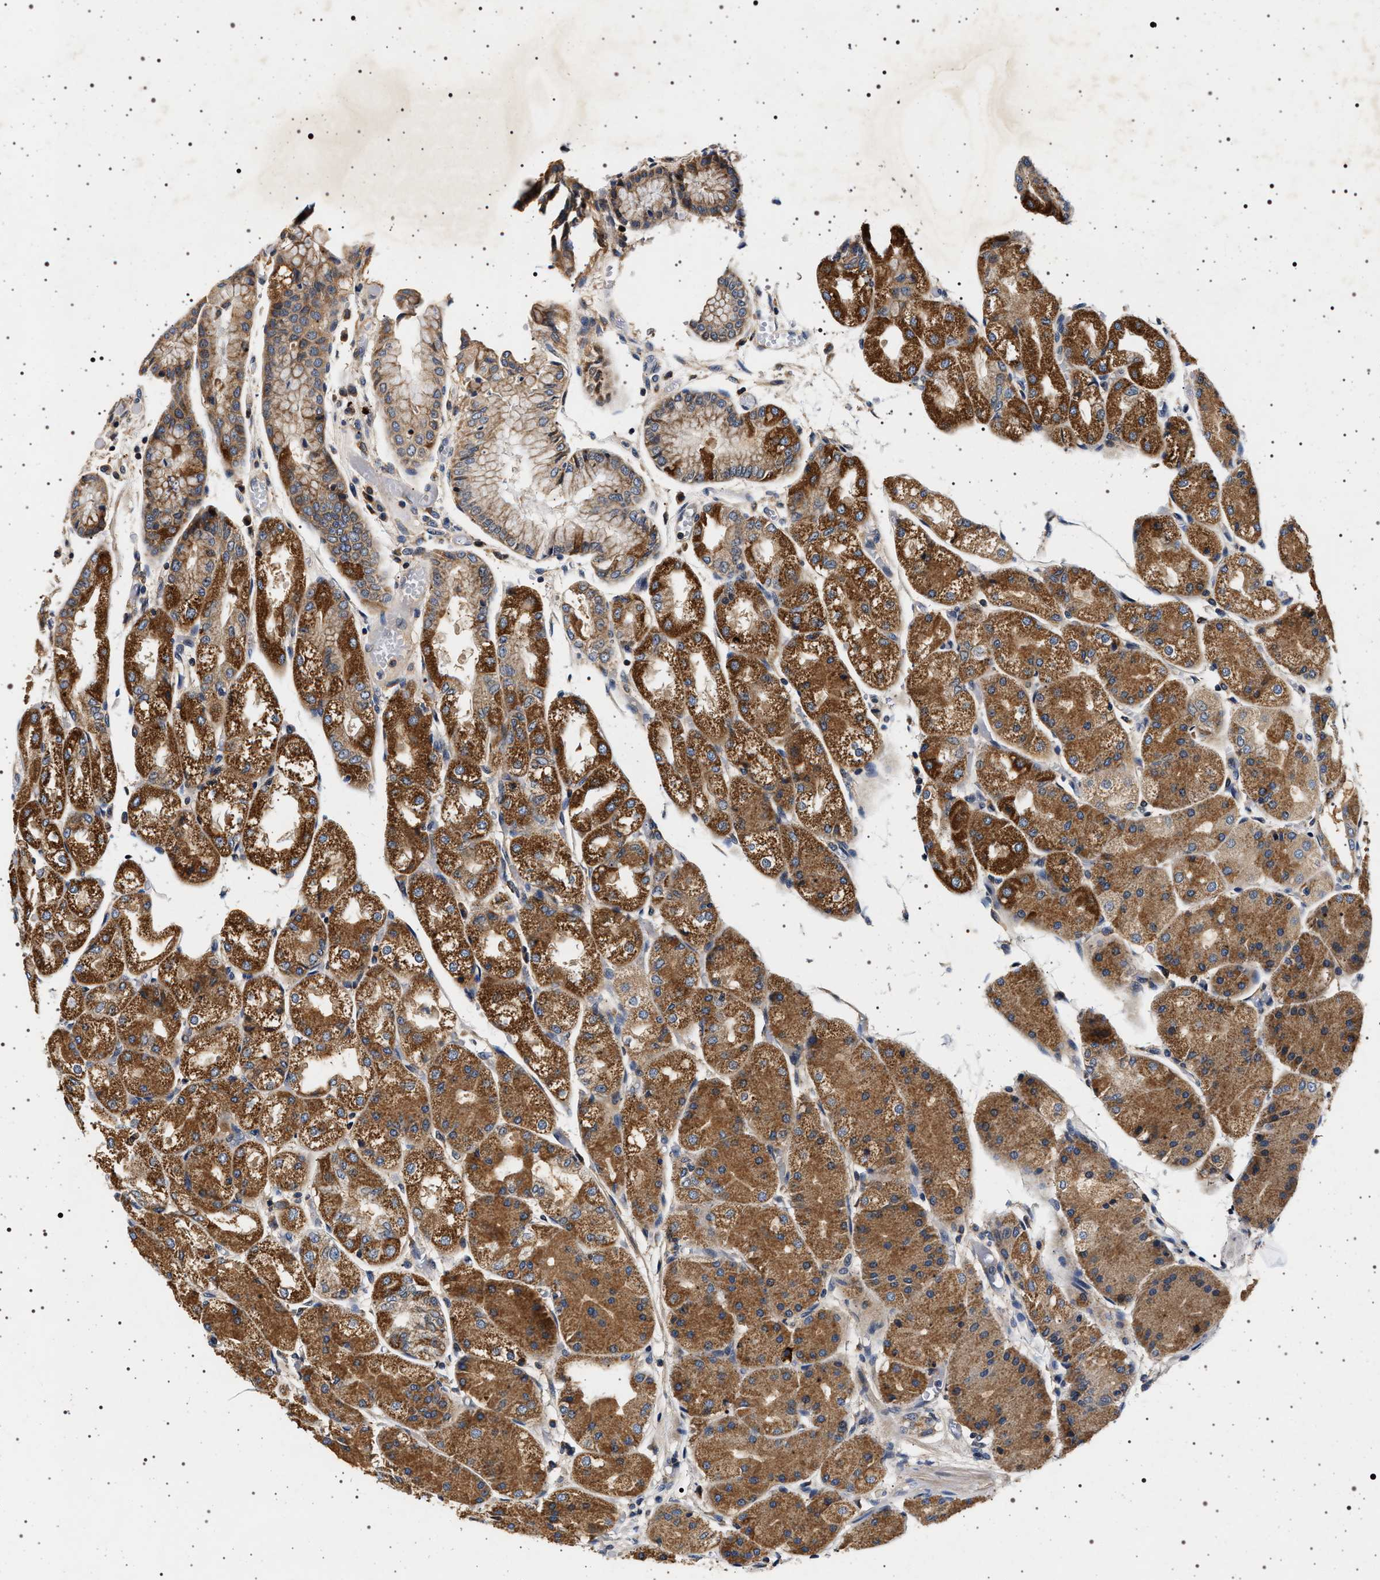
{"staining": {"intensity": "moderate", "quantity": ">75%", "location": "cytoplasmic/membranous"}, "tissue": "stomach", "cell_type": "Glandular cells", "image_type": "normal", "snomed": [{"axis": "morphology", "description": "Normal tissue, NOS"}, {"axis": "topography", "description": "Stomach, upper"}], "caption": "Immunohistochemical staining of benign stomach shows medium levels of moderate cytoplasmic/membranous staining in approximately >75% of glandular cells.", "gene": "DCBLD2", "patient": {"sex": "male", "age": 72}}